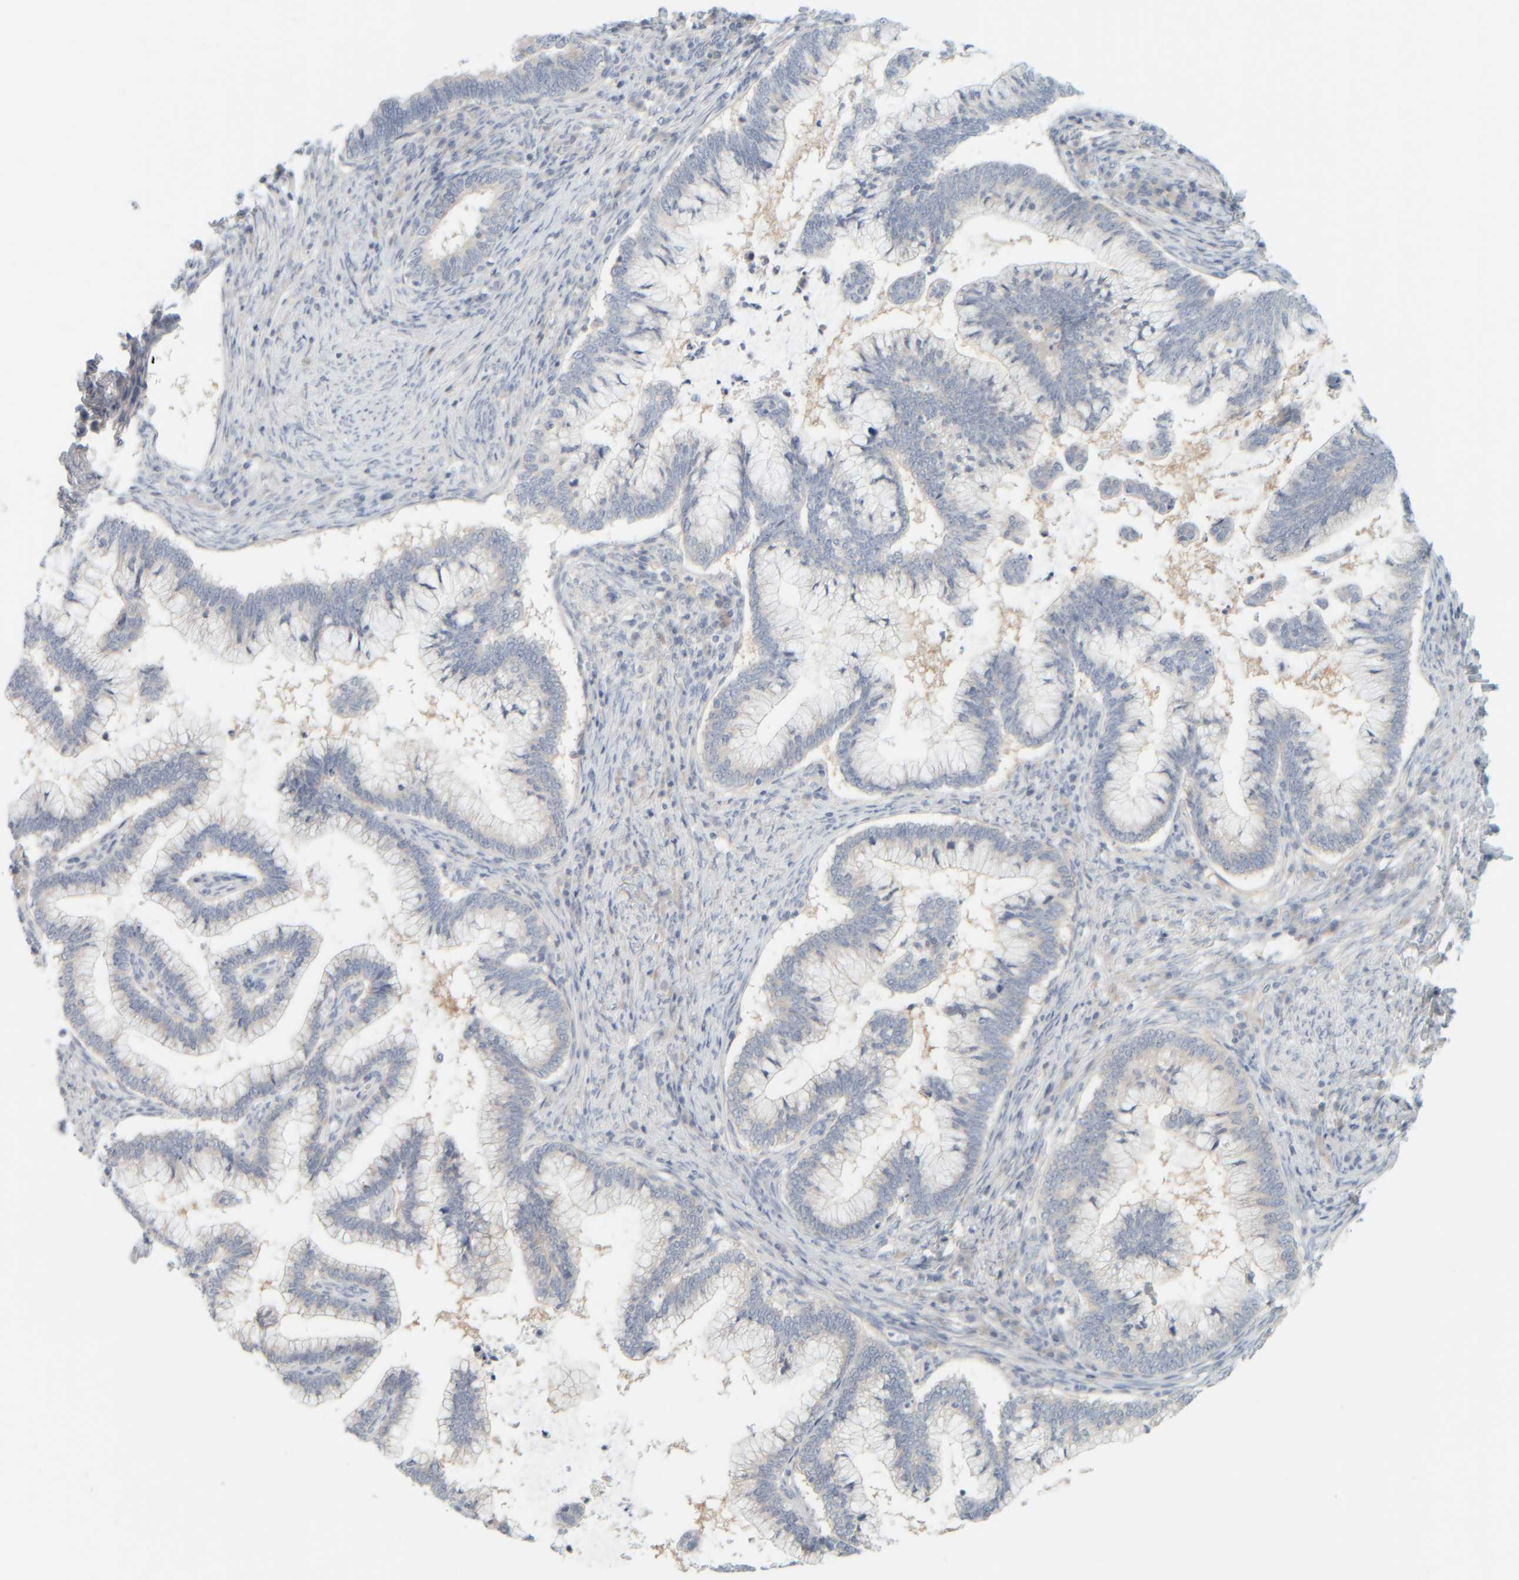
{"staining": {"intensity": "negative", "quantity": "none", "location": "none"}, "tissue": "cervical cancer", "cell_type": "Tumor cells", "image_type": "cancer", "snomed": [{"axis": "morphology", "description": "Adenocarcinoma, NOS"}, {"axis": "topography", "description": "Cervix"}], "caption": "This is an immunohistochemistry (IHC) image of cervical adenocarcinoma. There is no staining in tumor cells.", "gene": "PTGES3L-AARSD1", "patient": {"sex": "female", "age": 36}}